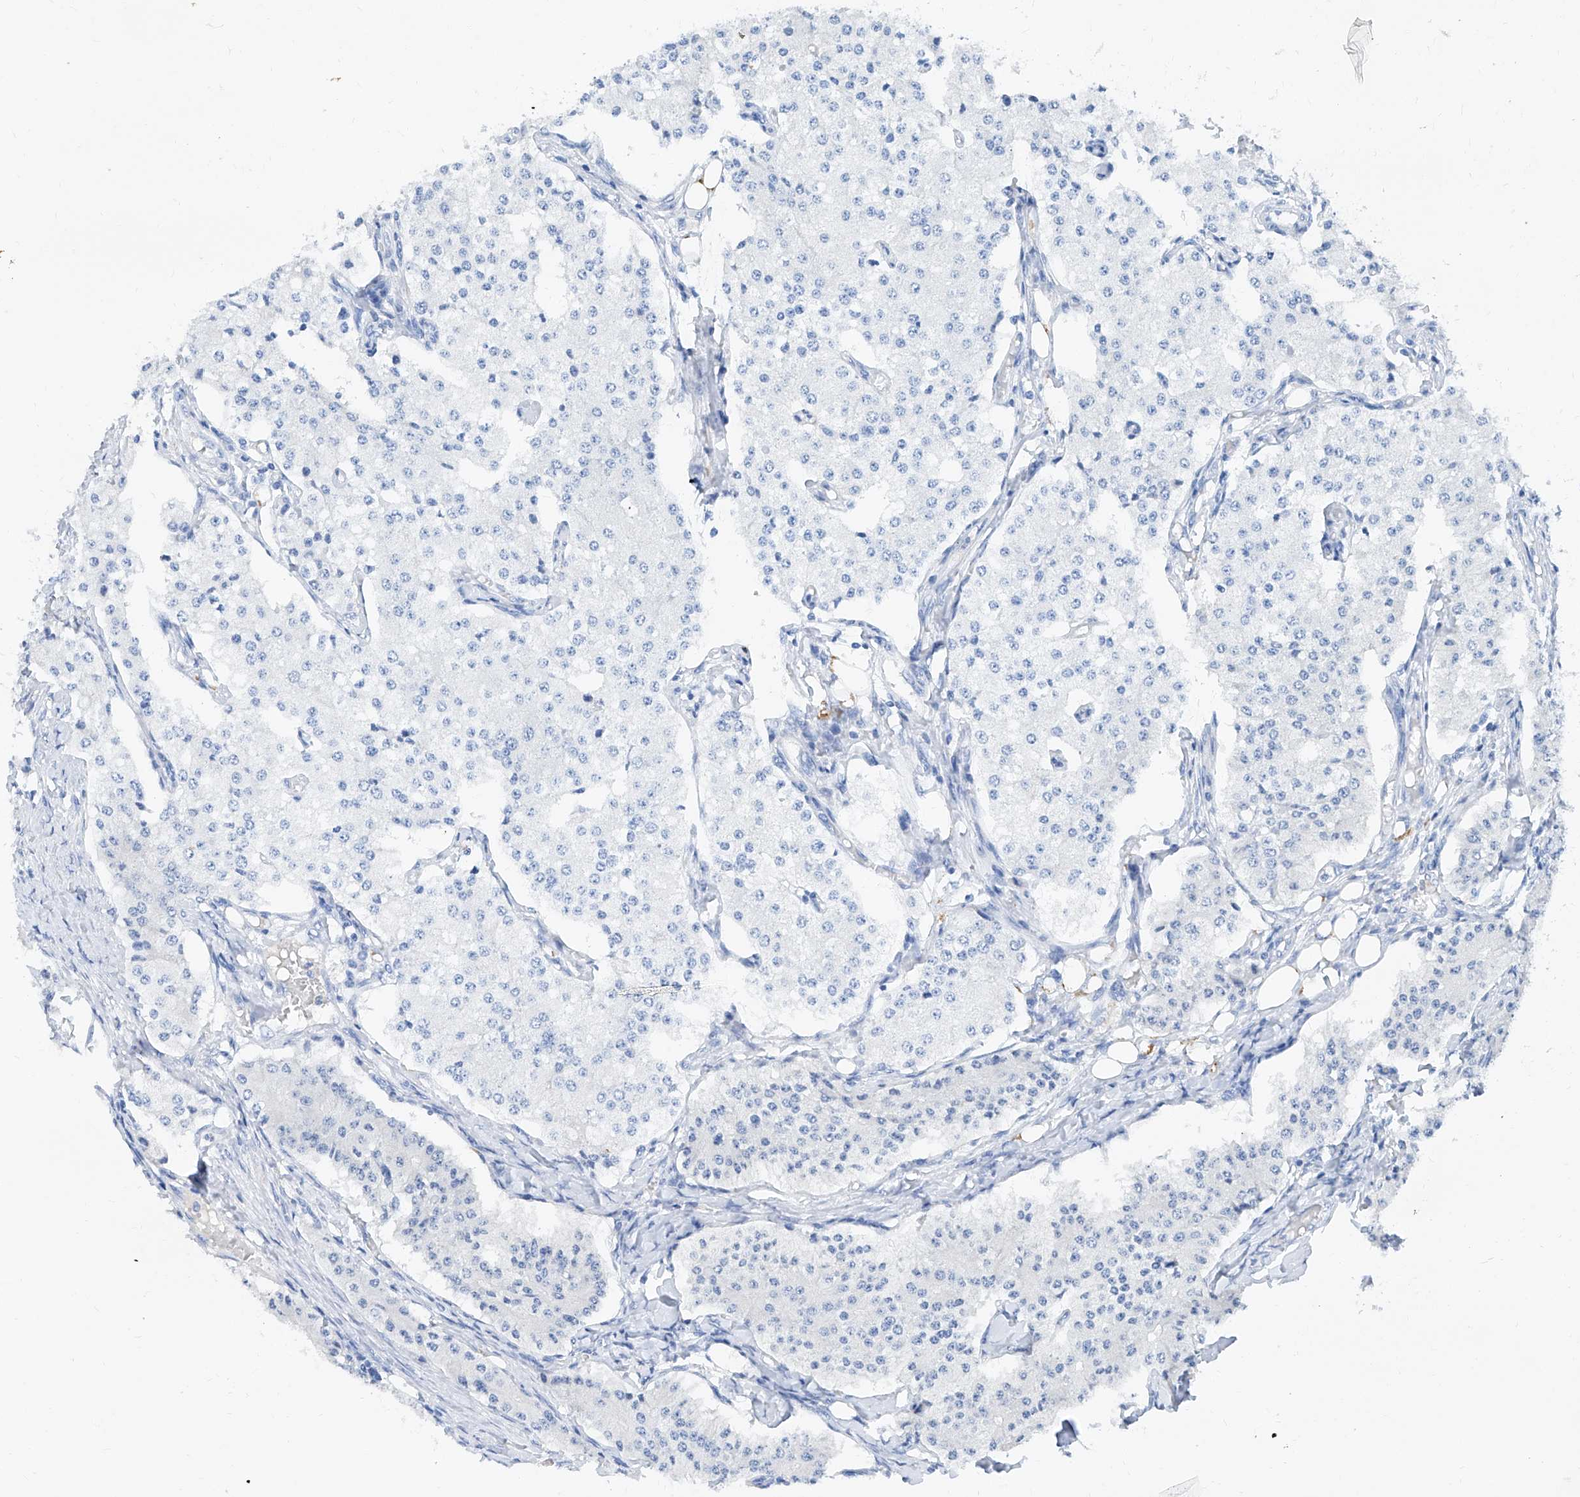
{"staining": {"intensity": "negative", "quantity": "none", "location": "none"}, "tissue": "carcinoid", "cell_type": "Tumor cells", "image_type": "cancer", "snomed": [{"axis": "morphology", "description": "Carcinoid, malignant, NOS"}, {"axis": "topography", "description": "Colon"}], "caption": "Micrograph shows no protein staining in tumor cells of carcinoid tissue. Brightfield microscopy of IHC stained with DAB (brown) and hematoxylin (blue), captured at high magnification.", "gene": "SLC25A29", "patient": {"sex": "female", "age": 52}}